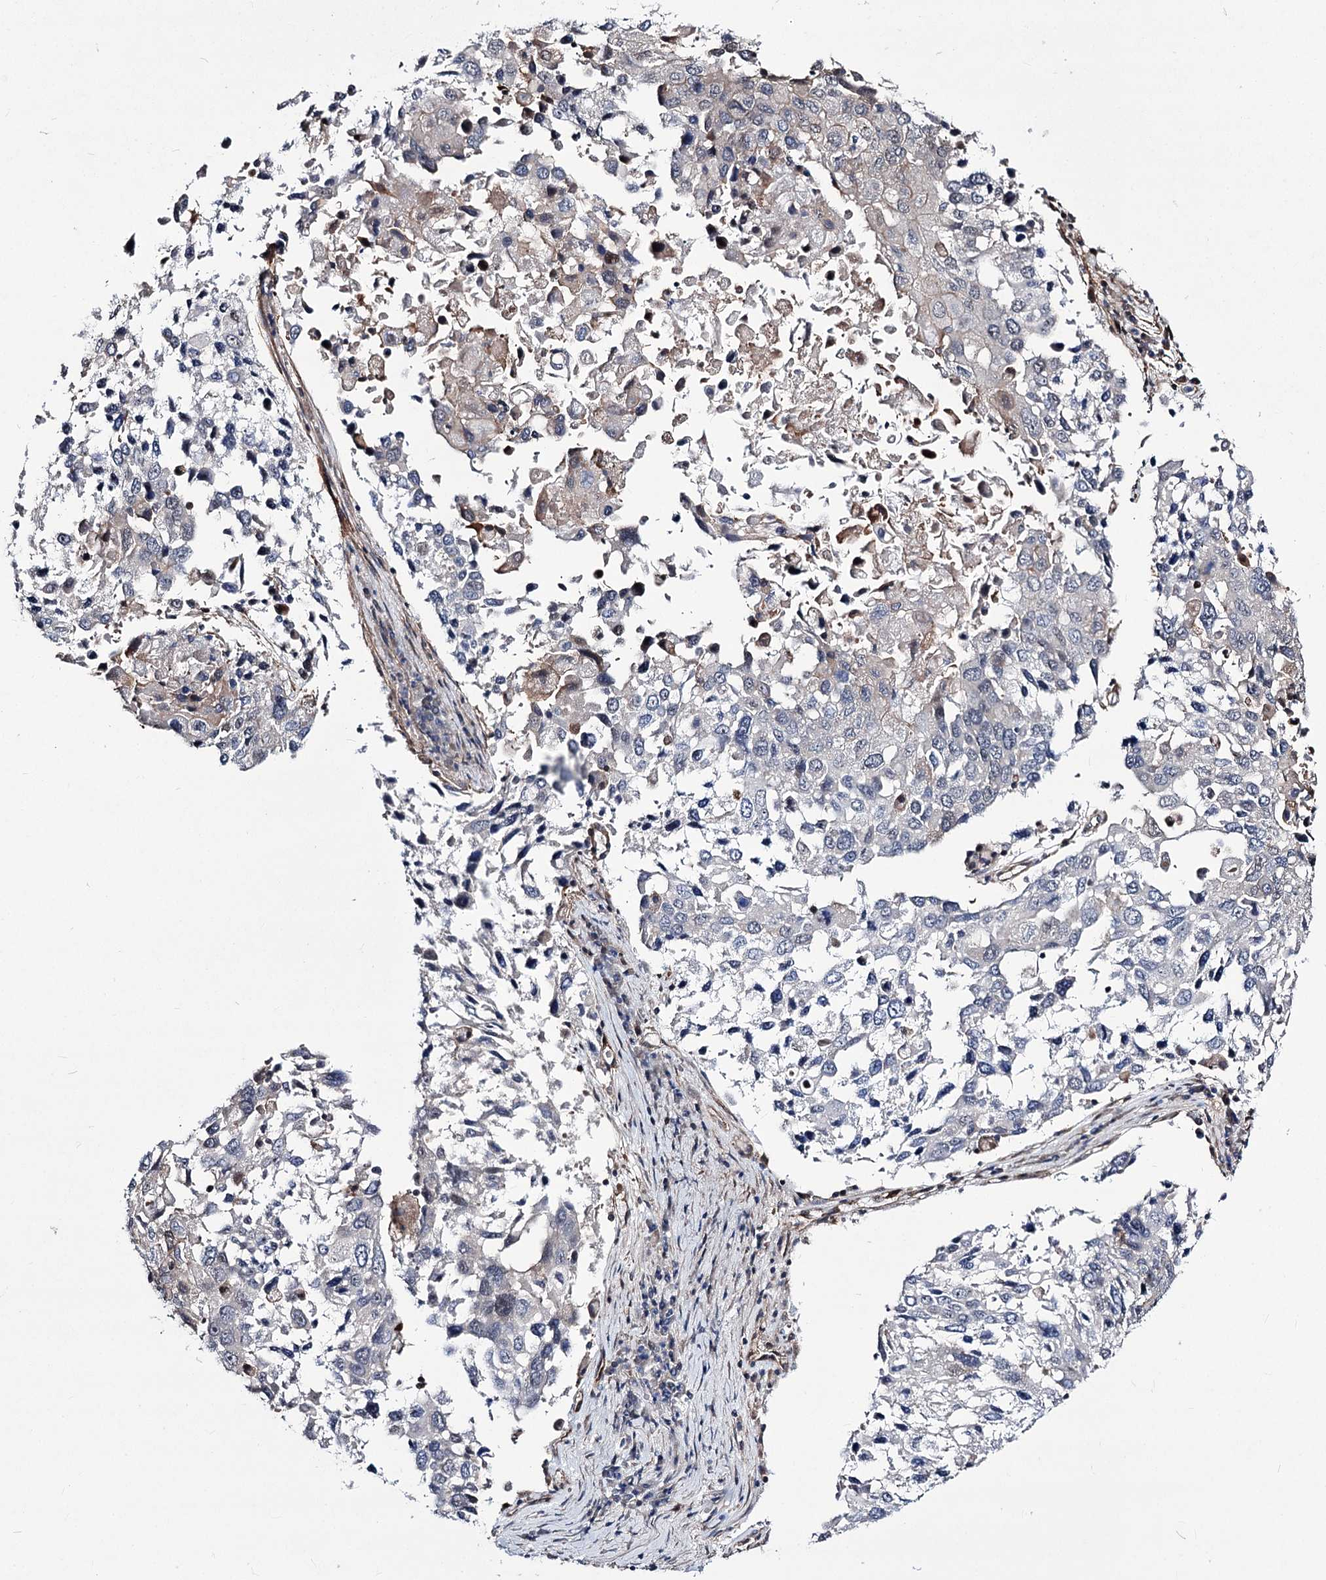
{"staining": {"intensity": "negative", "quantity": "none", "location": "none"}, "tissue": "lung cancer", "cell_type": "Tumor cells", "image_type": "cancer", "snomed": [{"axis": "morphology", "description": "Squamous cell carcinoma, NOS"}, {"axis": "topography", "description": "Lung"}], "caption": "The histopathology image reveals no significant staining in tumor cells of squamous cell carcinoma (lung).", "gene": "CHMP7", "patient": {"sex": "male", "age": 65}}